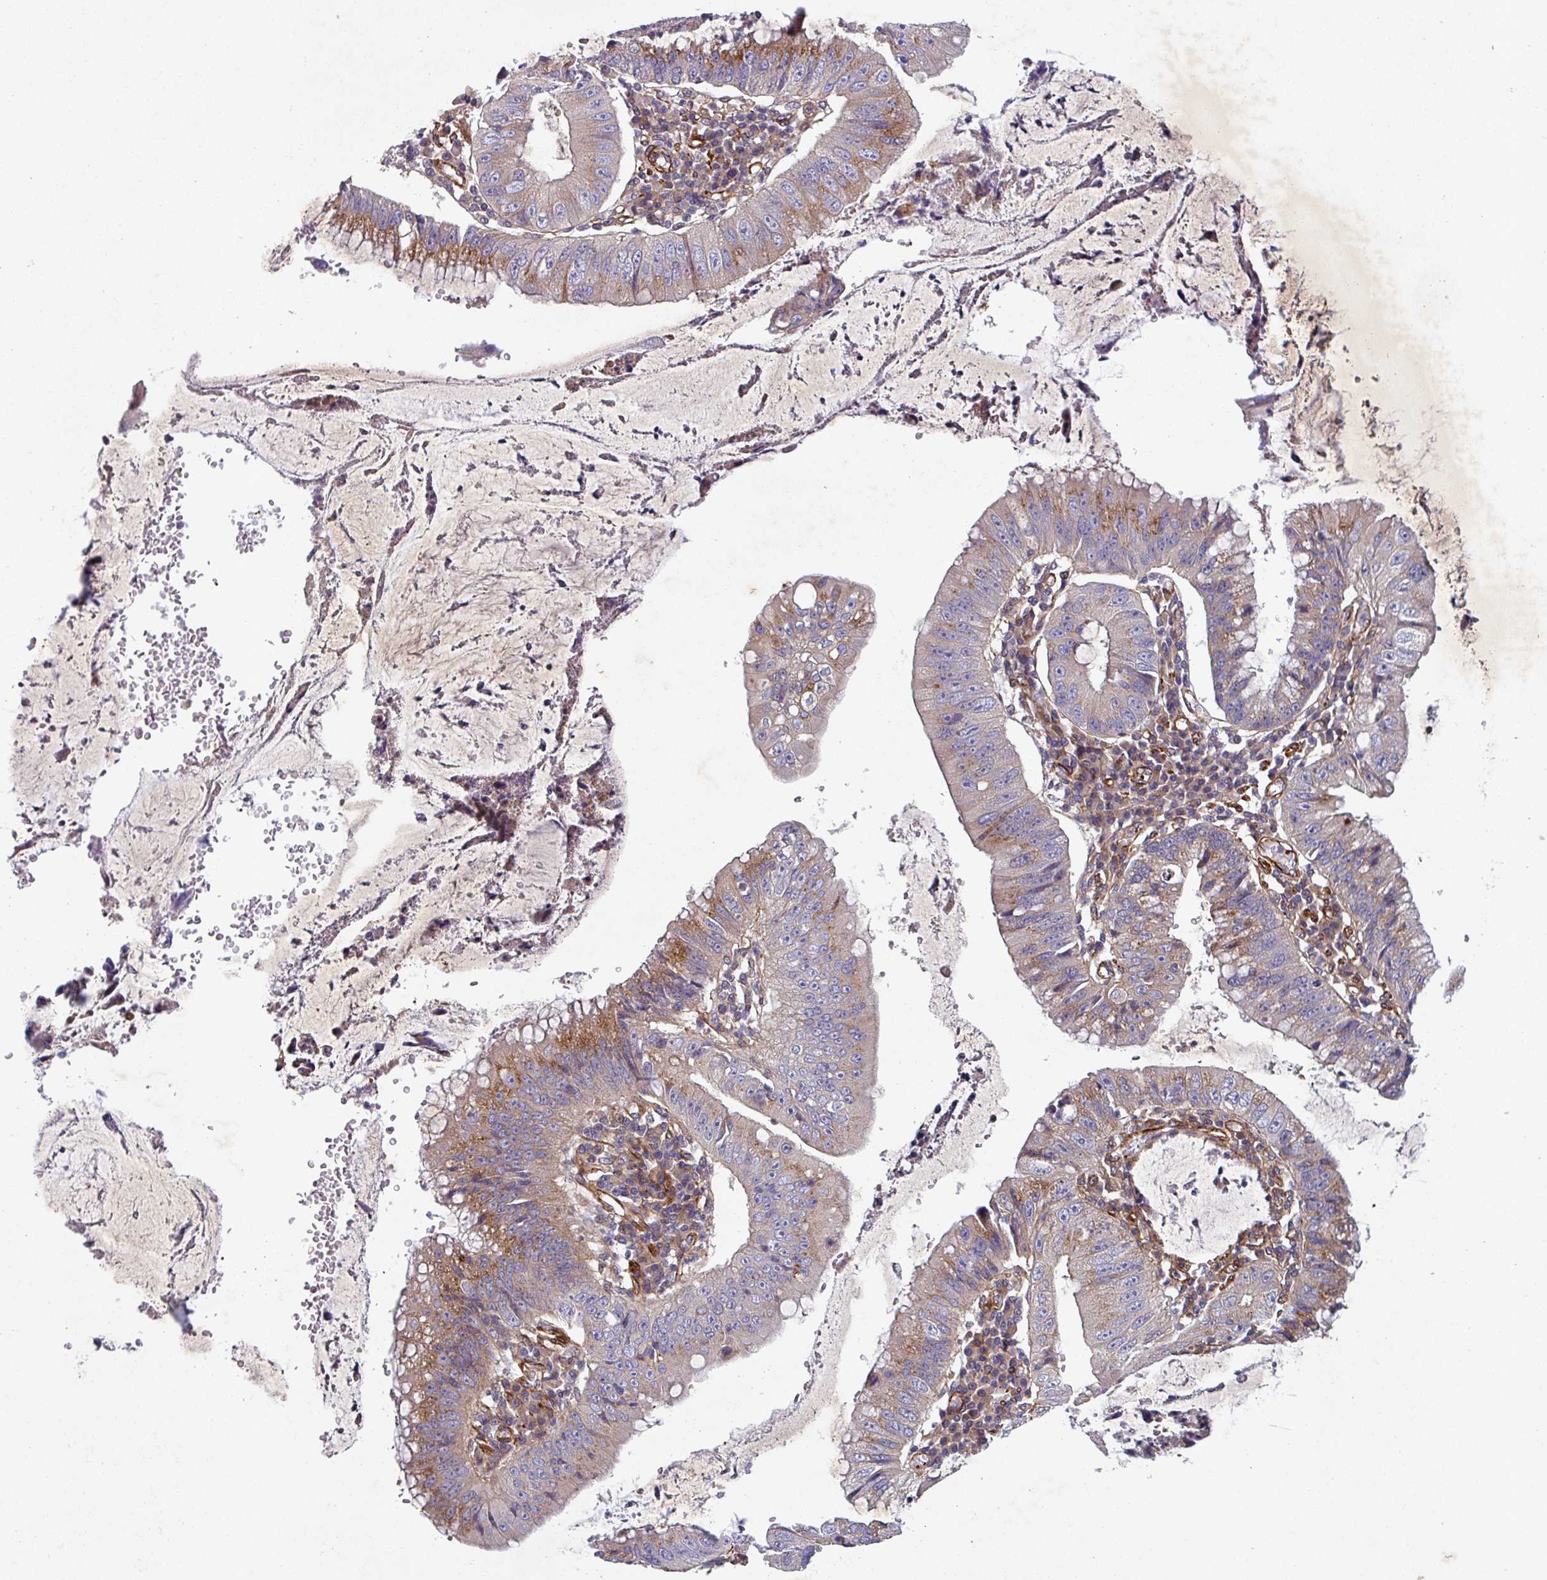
{"staining": {"intensity": "moderate", "quantity": "25%-75%", "location": "cytoplasmic/membranous"}, "tissue": "stomach cancer", "cell_type": "Tumor cells", "image_type": "cancer", "snomed": [{"axis": "morphology", "description": "Adenocarcinoma, NOS"}, {"axis": "topography", "description": "Stomach"}], "caption": "Protein staining shows moderate cytoplasmic/membranous staining in about 25%-75% of tumor cells in stomach adenocarcinoma.", "gene": "ATP2C2", "patient": {"sex": "male", "age": 59}}